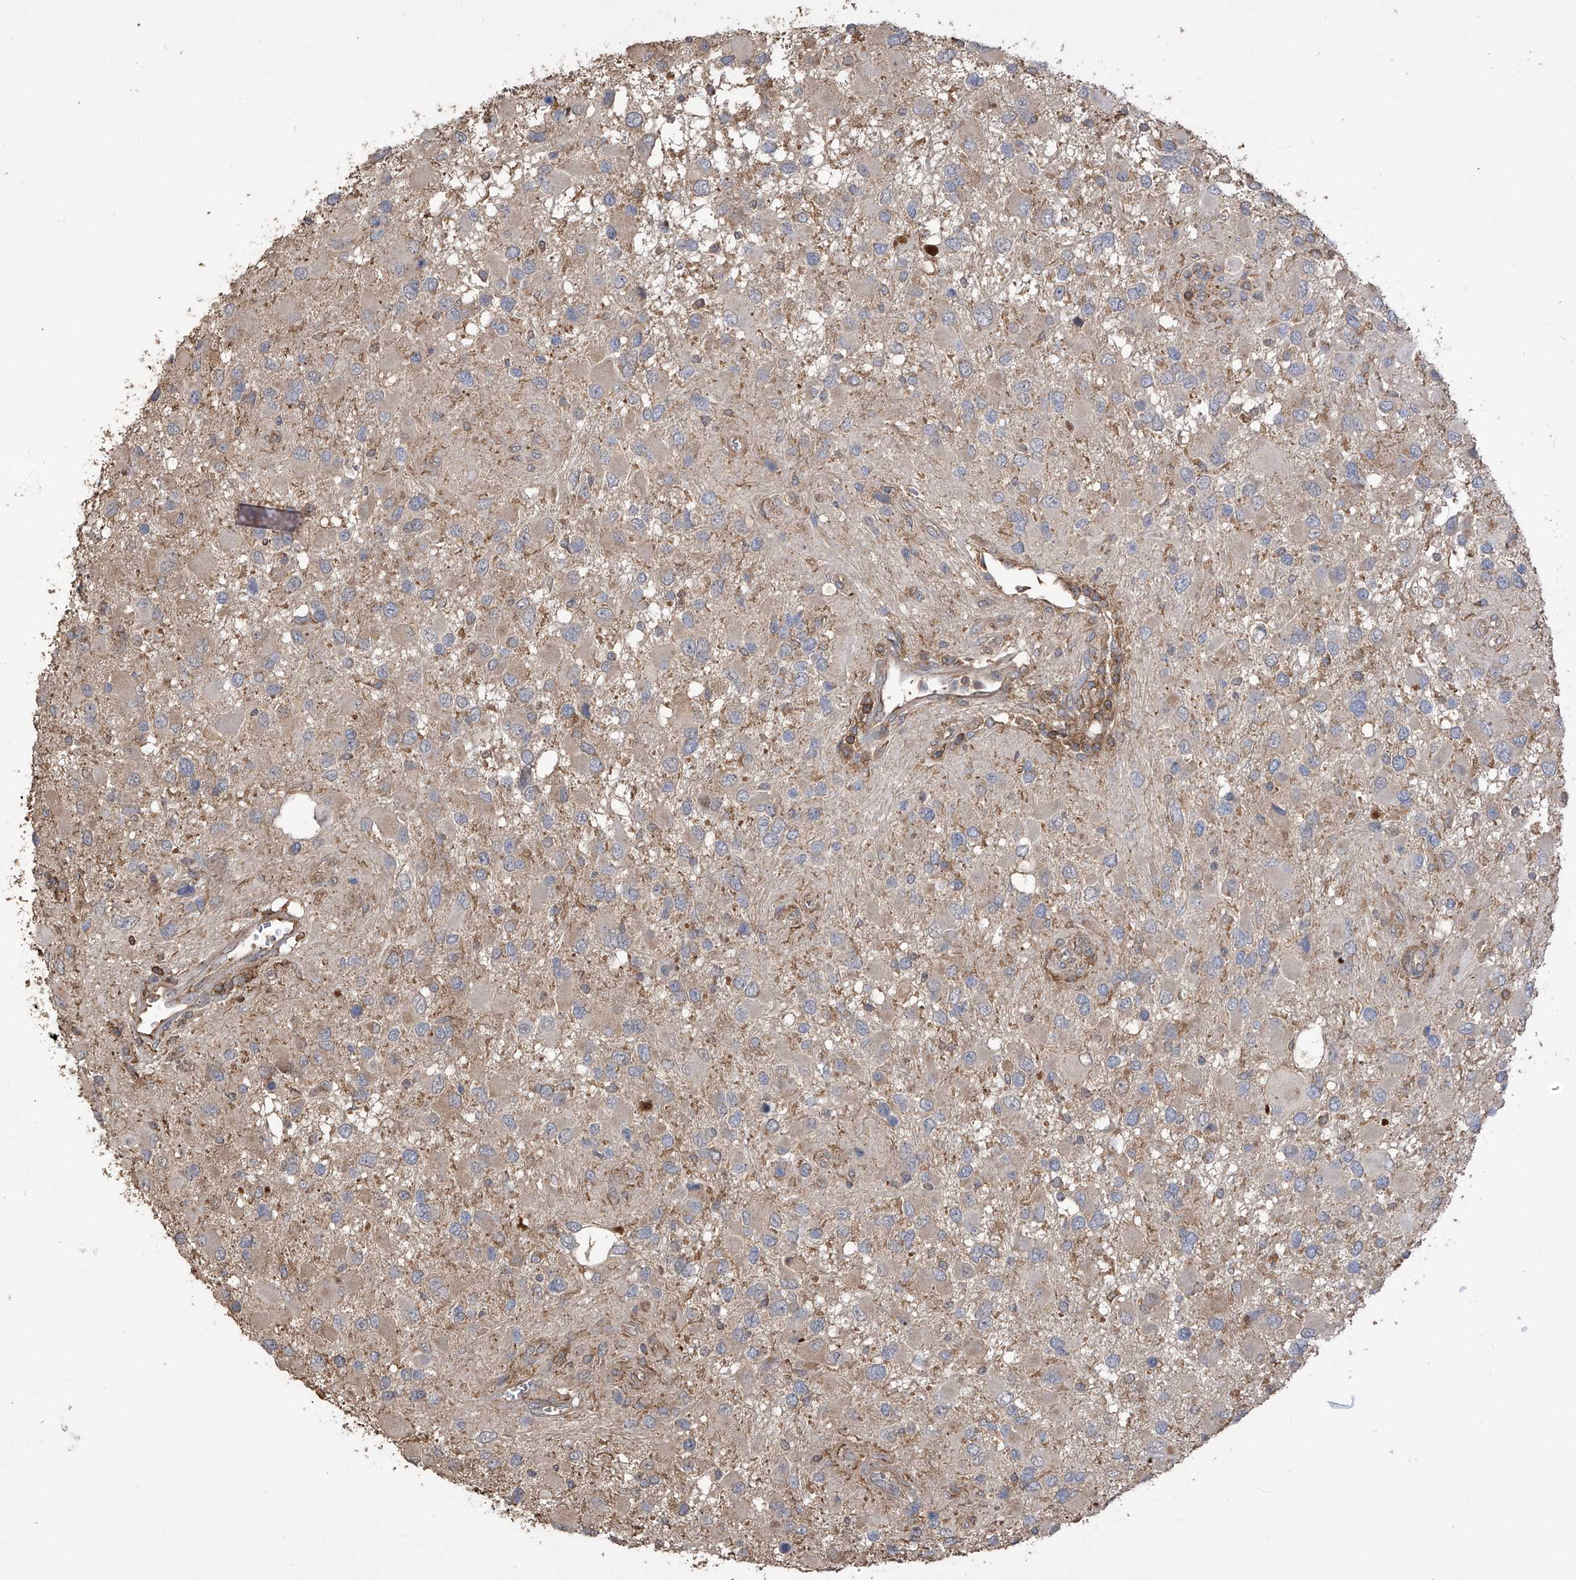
{"staining": {"intensity": "negative", "quantity": "none", "location": "none"}, "tissue": "glioma", "cell_type": "Tumor cells", "image_type": "cancer", "snomed": [{"axis": "morphology", "description": "Glioma, malignant, High grade"}, {"axis": "topography", "description": "Brain"}], "caption": "Immunohistochemical staining of human glioma demonstrates no significant staining in tumor cells. (Immunohistochemistry, brightfield microscopy, high magnification).", "gene": "COX10", "patient": {"sex": "male", "age": 53}}